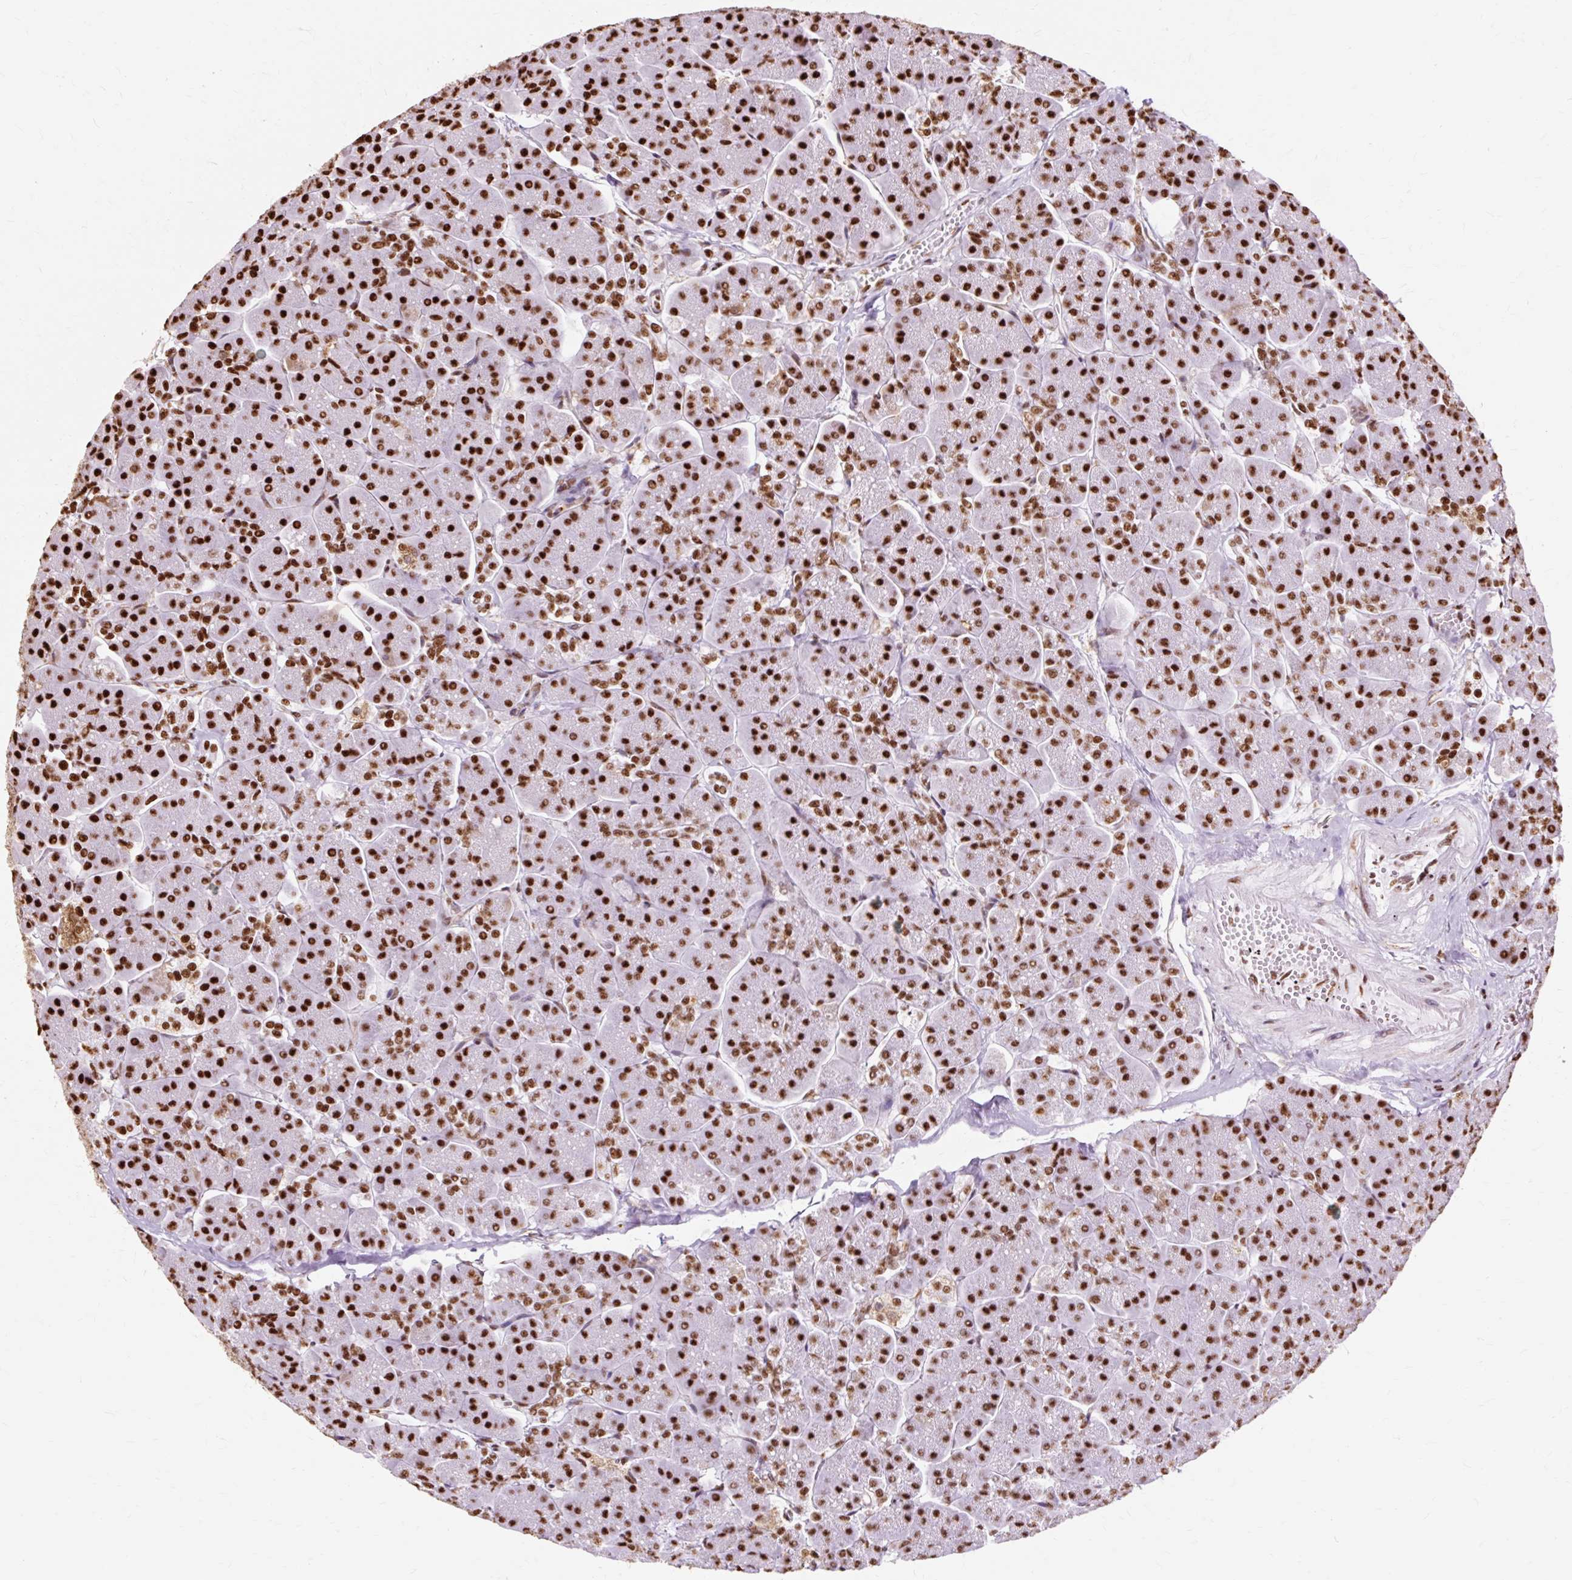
{"staining": {"intensity": "strong", "quantity": ">75%", "location": "nuclear"}, "tissue": "pancreas", "cell_type": "Exocrine glandular cells", "image_type": "normal", "snomed": [{"axis": "morphology", "description": "Normal tissue, NOS"}, {"axis": "topography", "description": "Pancreas"}, {"axis": "topography", "description": "Peripheral nerve tissue"}], "caption": "Benign pancreas demonstrates strong nuclear staining in about >75% of exocrine glandular cells.", "gene": "XRCC6", "patient": {"sex": "male", "age": 54}}